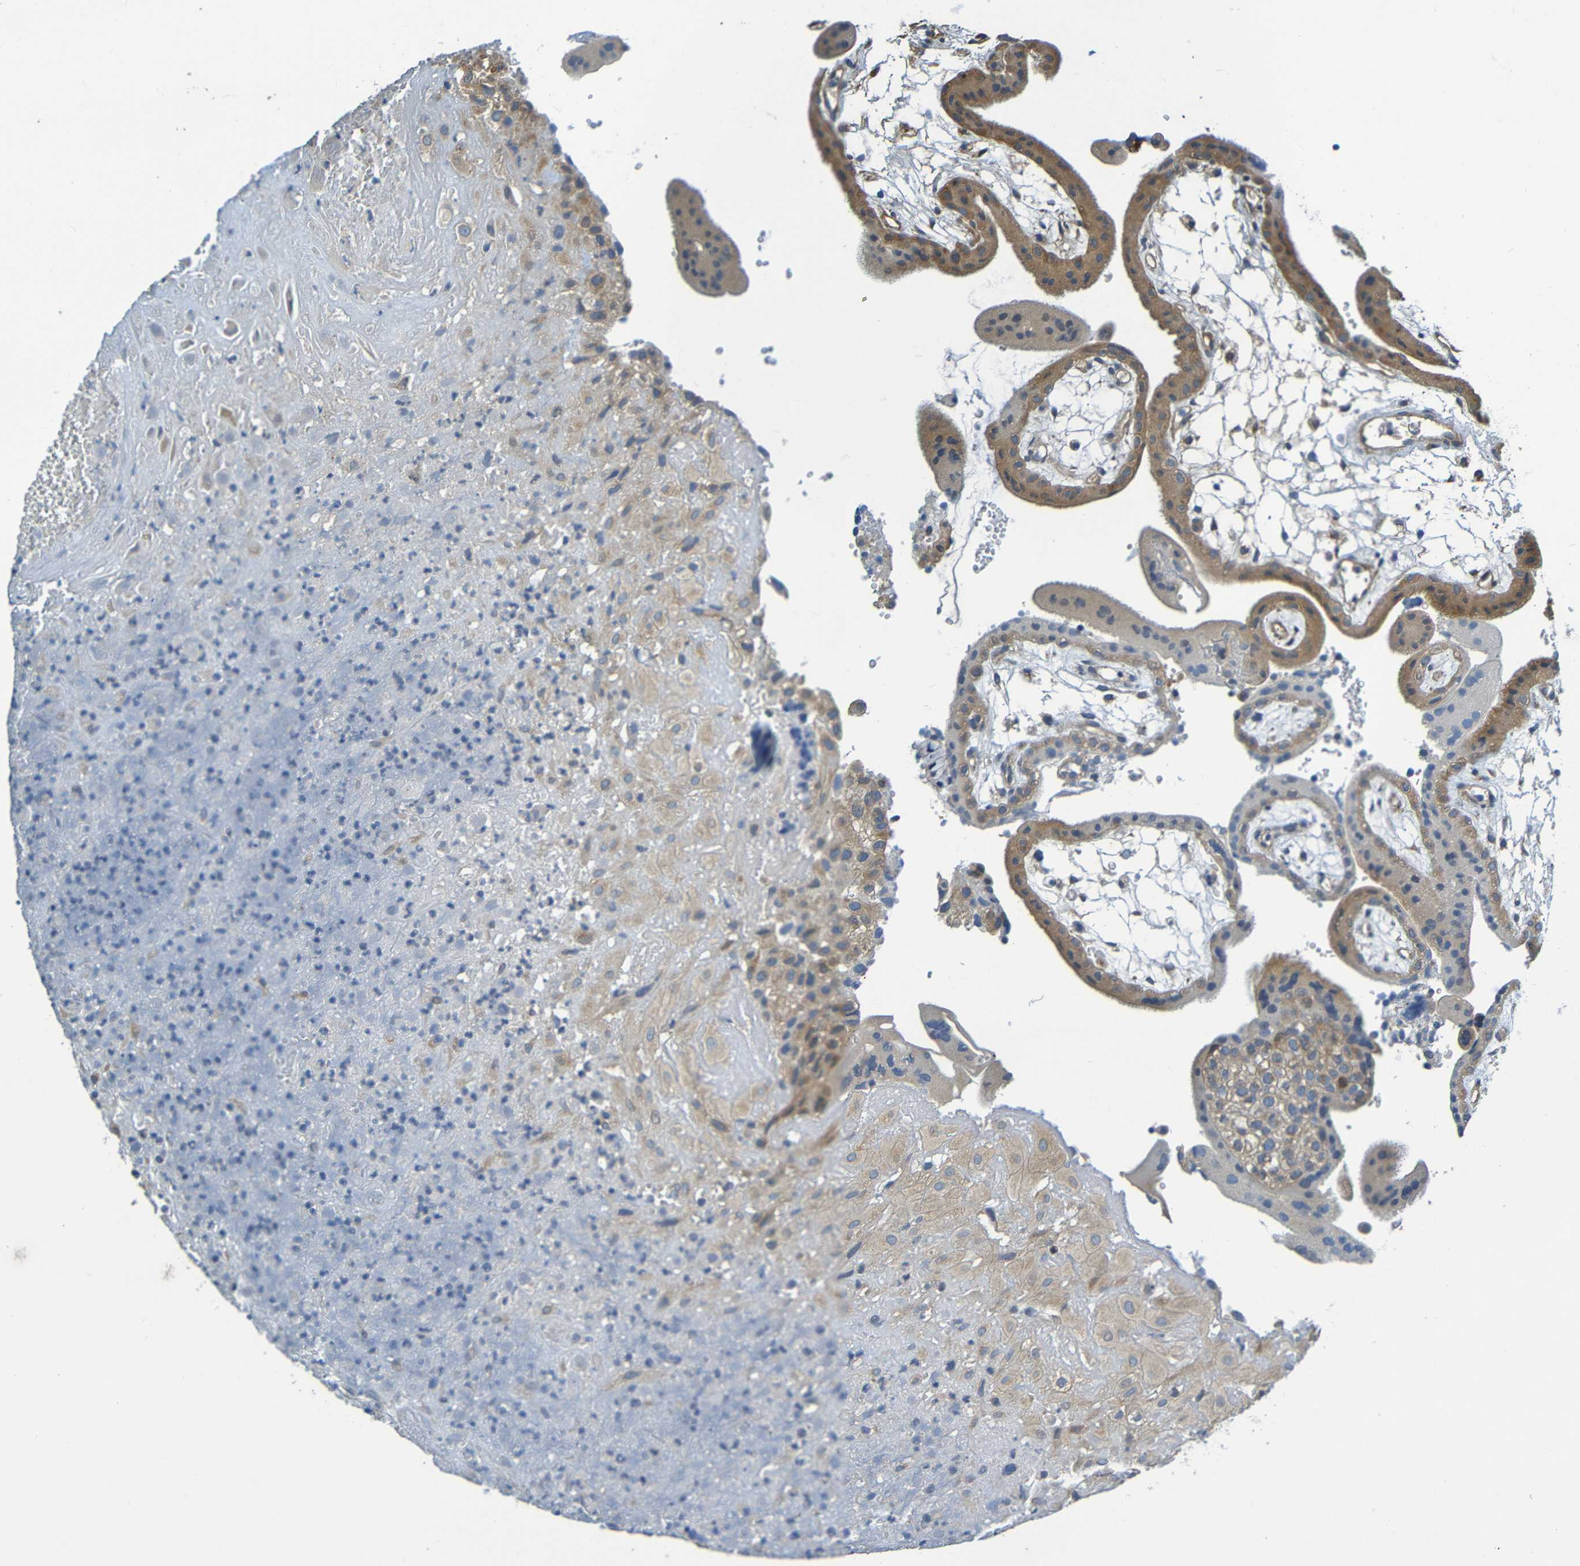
{"staining": {"intensity": "weak", "quantity": ">75%", "location": "cytoplasmic/membranous"}, "tissue": "placenta", "cell_type": "Decidual cells", "image_type": "normal", "snomed": [{"axis": "morphology", "description": "Normal tissue, NOS"}, {"axis": "topography", "description": "Placenta"}], "caption": "Placenta was stained to show a protein in brown. There is low levels of weak cytoplasmic/membranous positivity in about >75% of decidual cells. The staining was performed using DAB to visualize the protein expression in brown, while the nuclei were stained in blue with hematoxylin (Magnification: 20x).", "gene": "CYP4F2", "patient": {"sex": "female", "age": 18}}